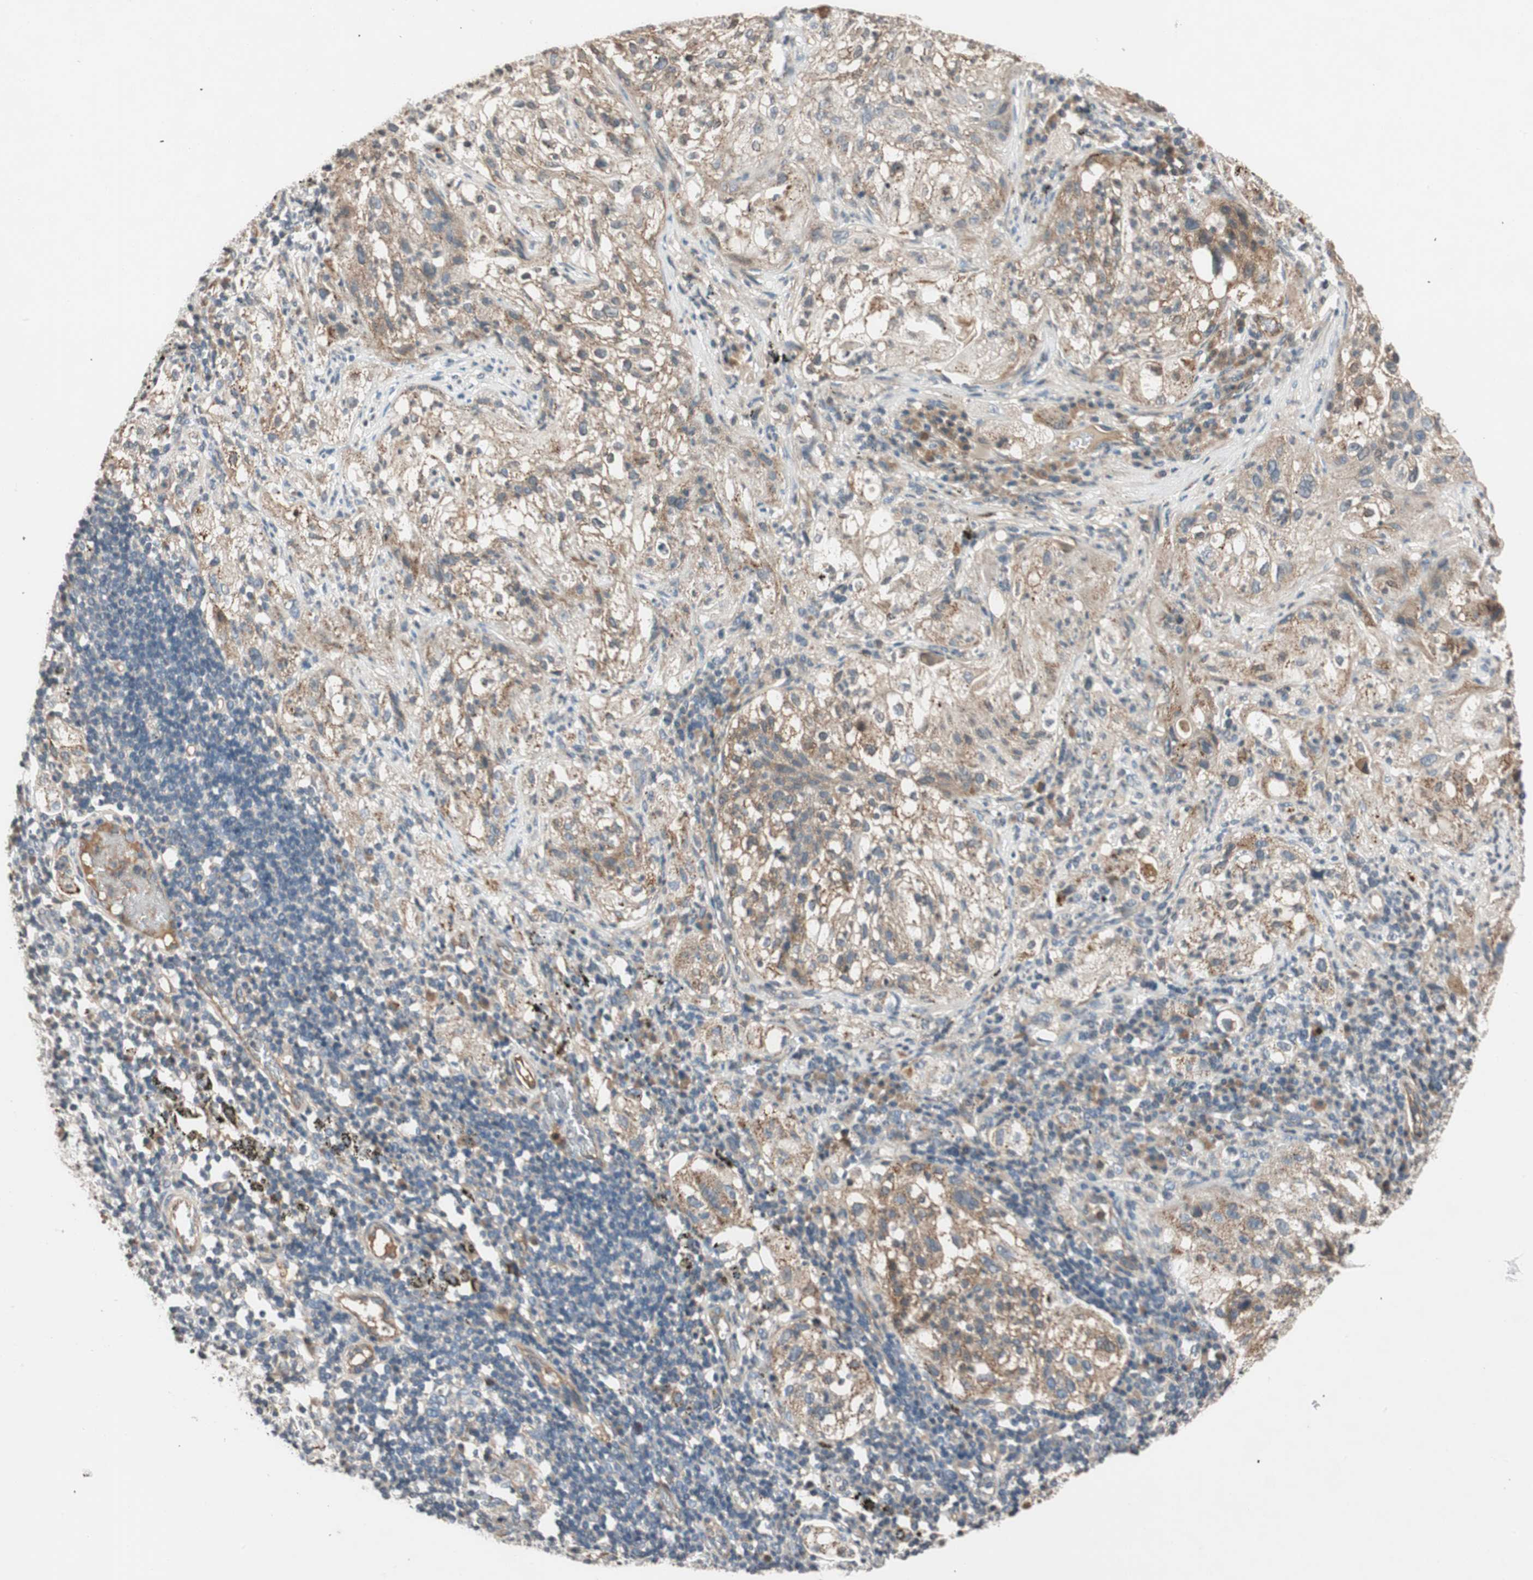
{"staining": {"intensity": "weak", "quantity": ">75%", "location": "cytoplasmic/membranous"}, "tissue": "lung cancer", "cell_type": "Tumor cells", "image_type": "cancer", "snomed": [{"axis": "morphology", "description": "Inflammation, NOS"}, {"axis": "morphology", "description": "Squamous cell carcinoma, NOS"}, {"axis": "topography", "description": "Lymph node"}, {"axis": "topography", "description": "Soft tissue"}, {"axis": "topography", "description": "Lung"}], "caption": "Lung squamous cell carcinoma stained with IHC exhibits weak cytoplasmic/membranous expression in approximately >75% of tumor cells.", "gene": "GCLM", "patient": {"sex": "male", "age": 66}}